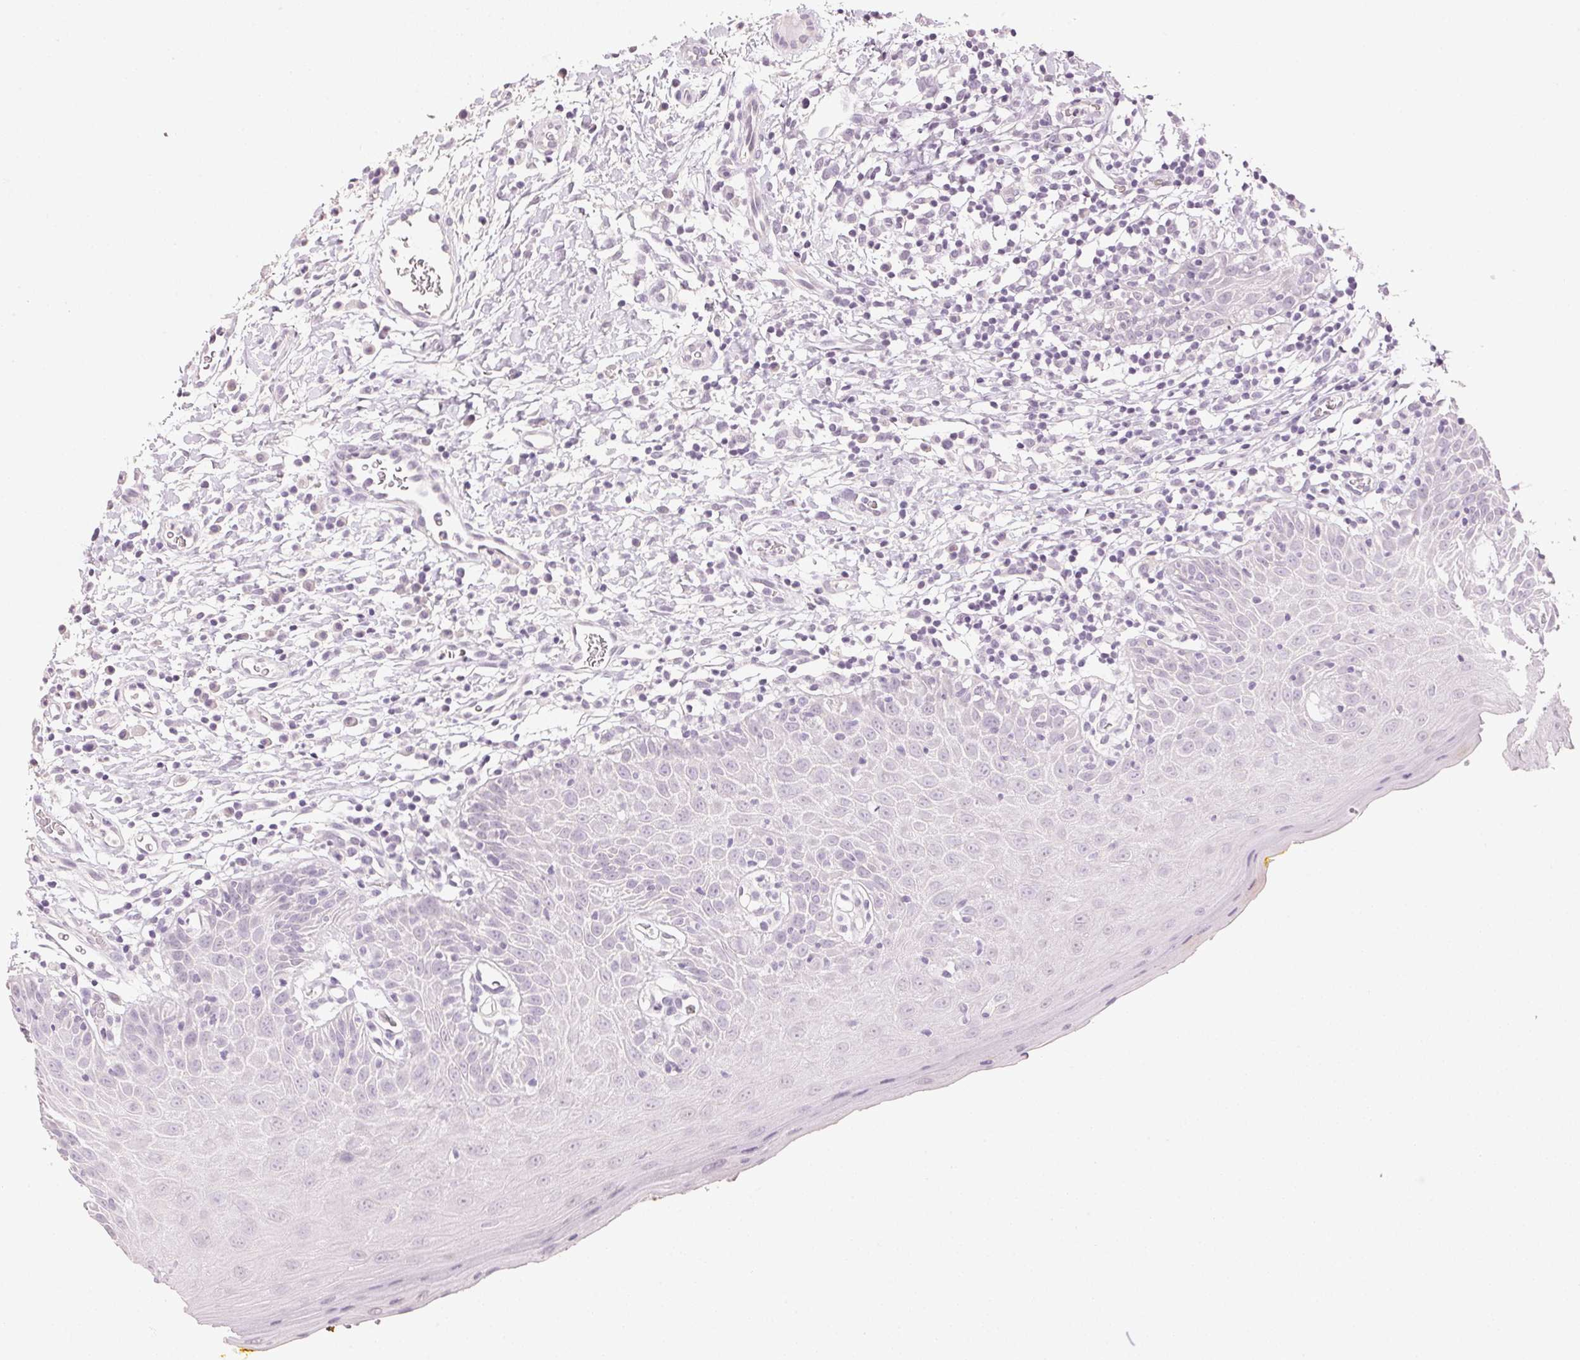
{"staining": {"intensity": "negative", "quantity": "none", "location": "none"}, "tissue": "oral mucosa", "cell_type": "Squamous epithelial cells", "image_type": "normal", "snomed": [{"axis": "morphology", "description": "Normal tissue, NOS"}, {"axis": "topography", "description": "Oral tissue"}, {"axis": "topography", "description": "Tounge, NOS"}], "caption": "Immunohistochemistry photomicrograph of unremarkable human oral mucosa stained for a protein (brown), which reveals no expression in squamous epithelial cells.", "gene": "IGFBP1", "patient": {"sex": "female", "age": 58}}